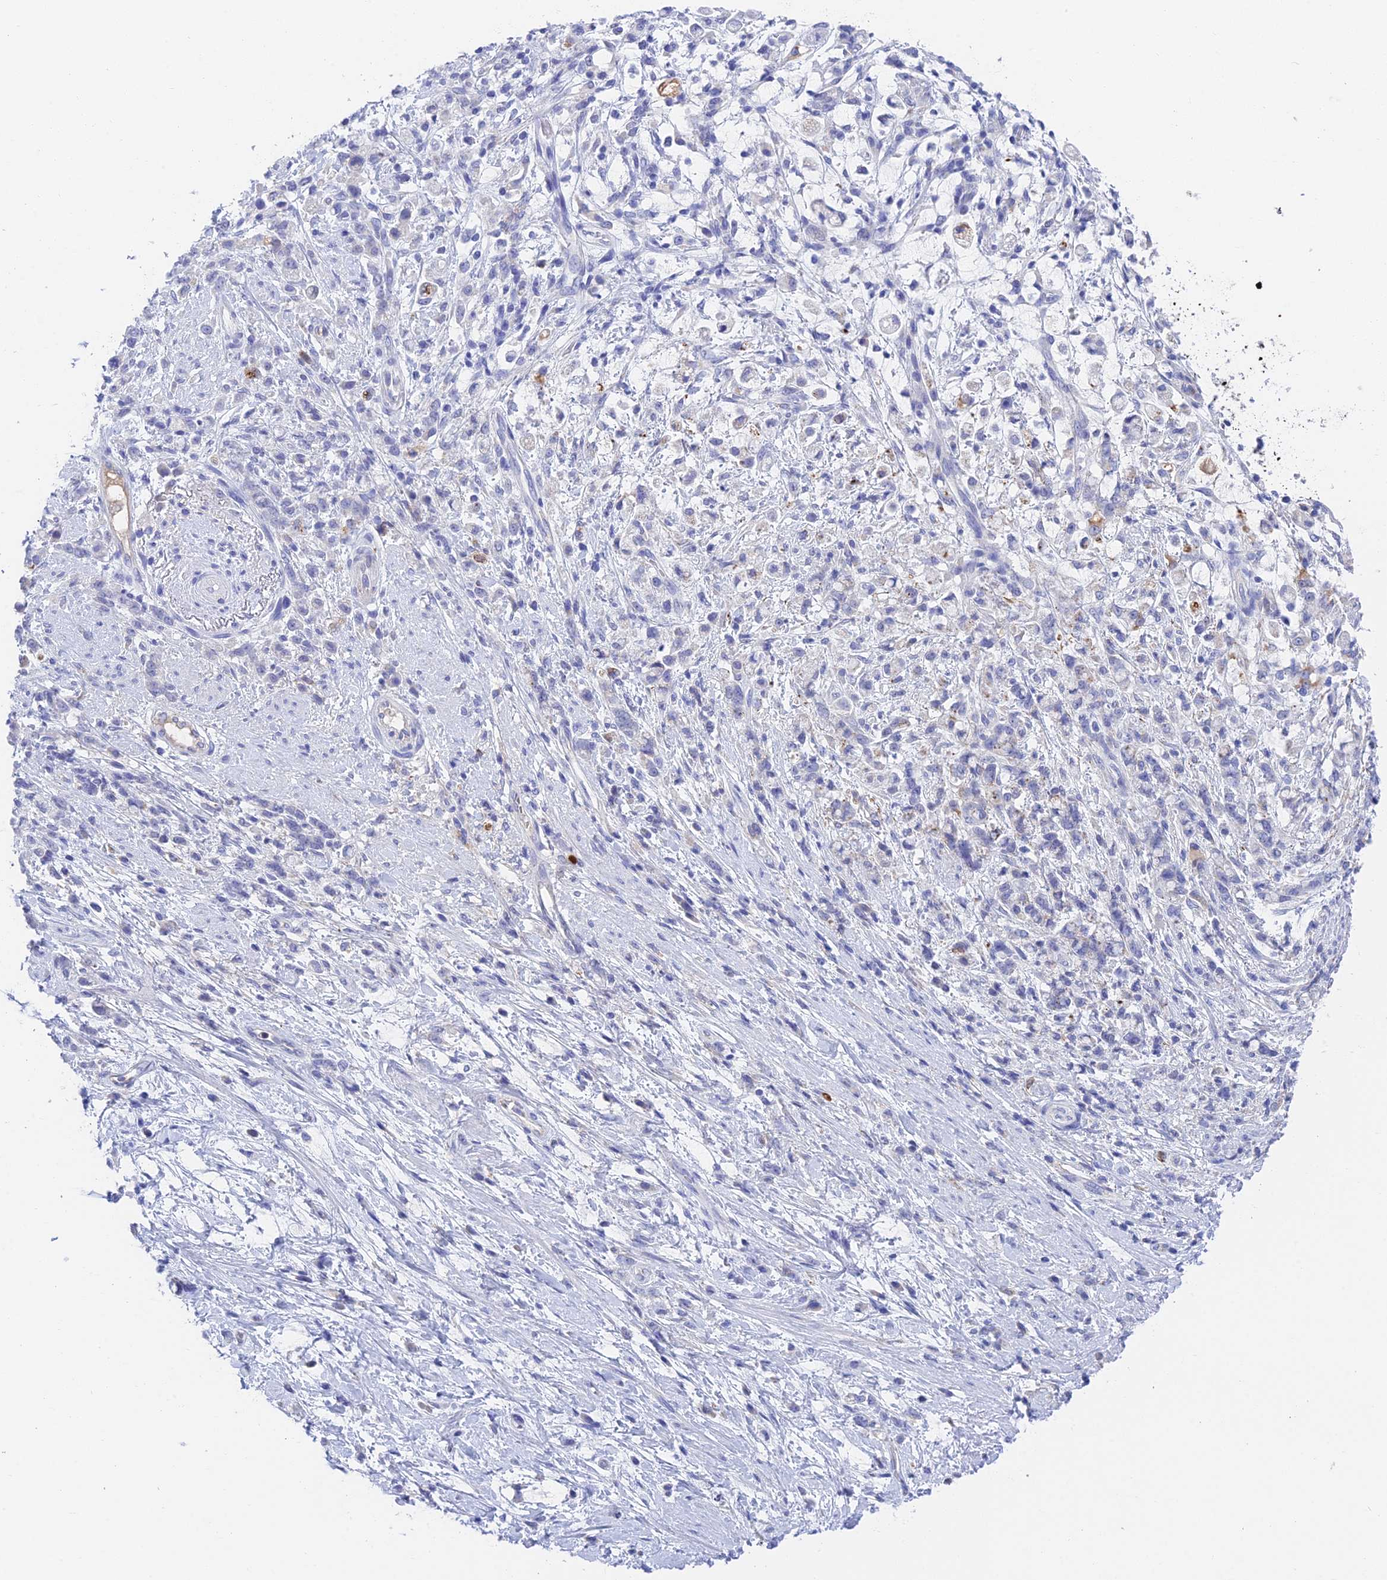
{"staining": {"intensity": "negative", "quantity": "none", "location": "none"}, "tissue": "stomach cancer", "cell_type": "Tumor cells", "image_type": "cancer", "snomed": [{"axis": "morphology", "description": "Adenocarcinoma, NOS"}, {"axis": "topography", "description": "Stomach"}], "caption": "The photomicrograph displays no significant positivity in tumor cells of stomach cancer.", "gene": "ADAMTS13", "patient": {"sex": "female", "age": 60}}